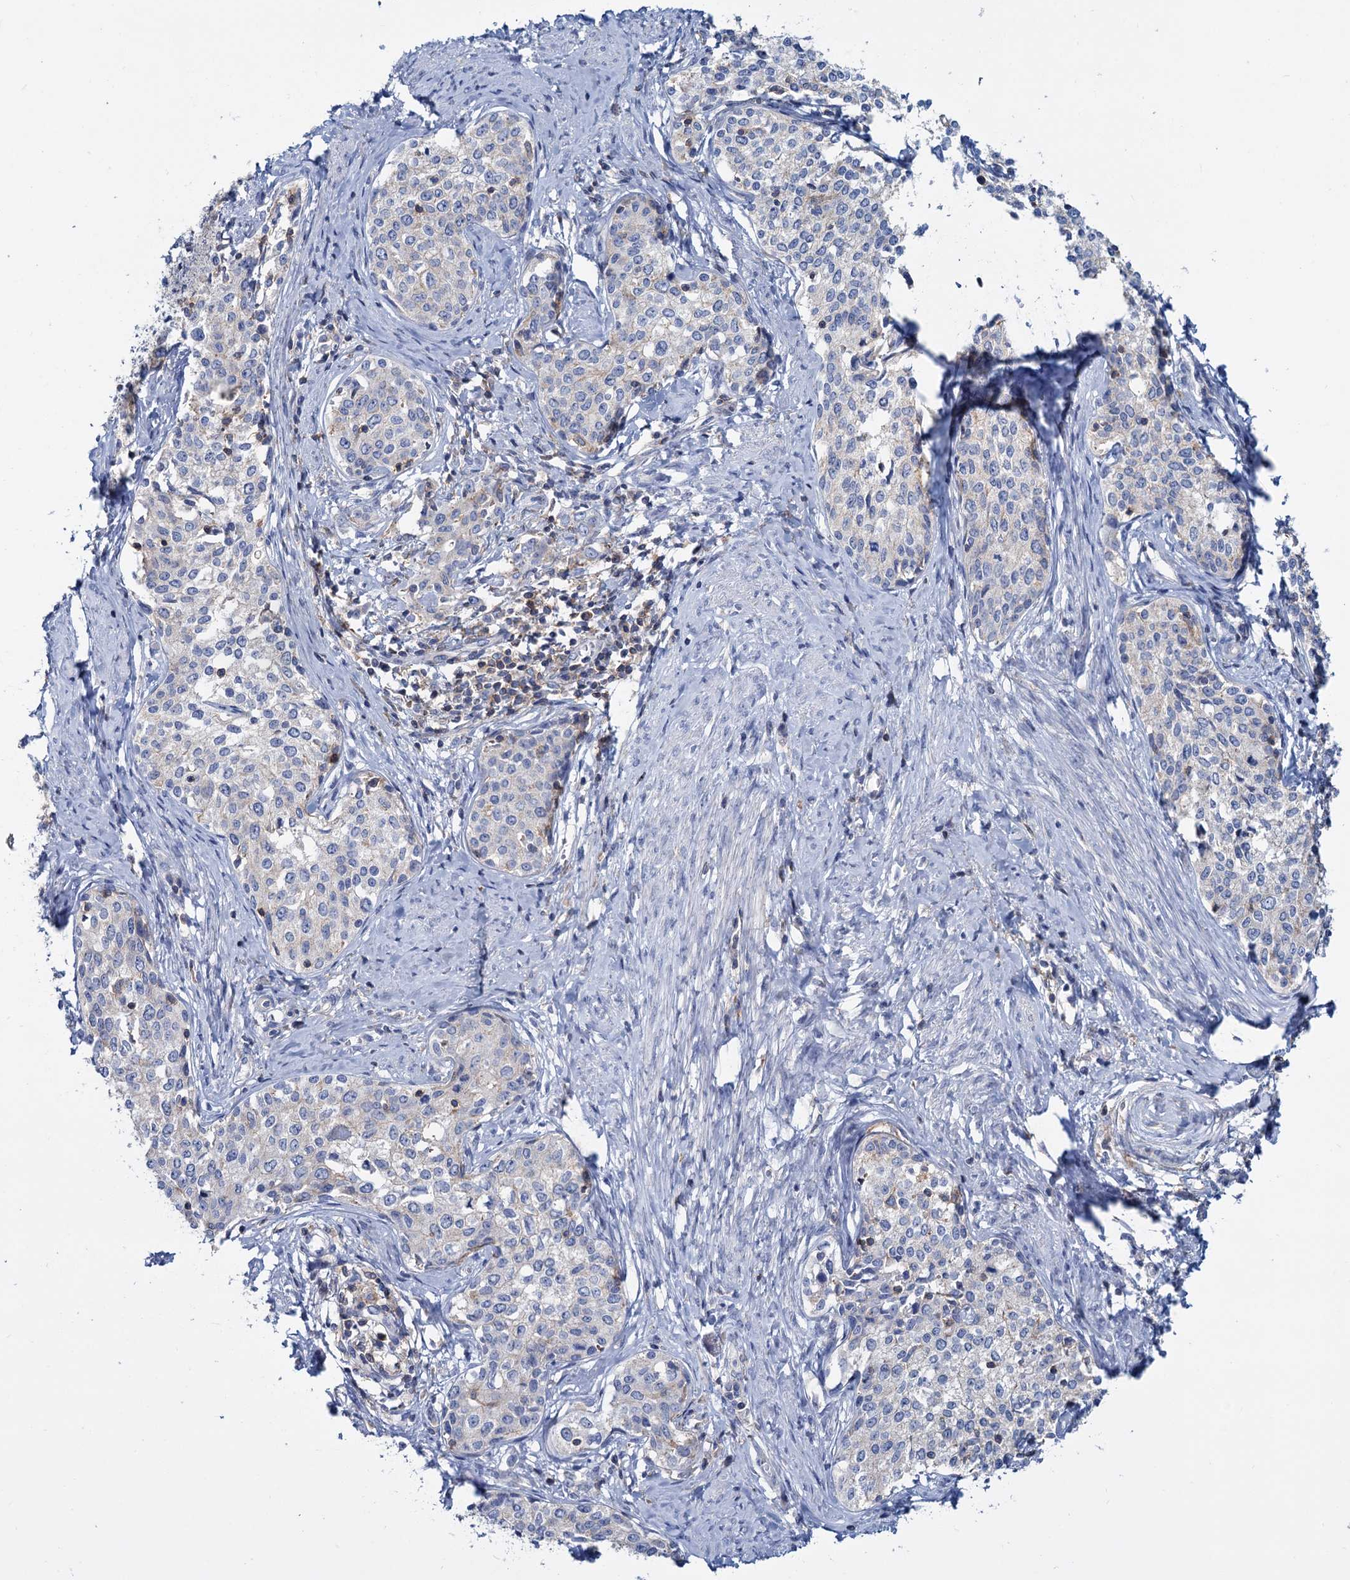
{"staining": {"intensity": "negative", "quantity": "none", "location": "none"}, "tissue": "cervical cancer", "cell_type": "Tumor cells", "image_type": "cancer", "snomed": [{"axis": "morphology", "description": "Squamous cell carcinoma, NOS"}, {"axis": "morphology", "description": "Adenocarcinoma, NOS"}, {"axis": "topography", "description": "Cervix"}], "caption": "High magnification brightfield microscopy of adenocarcinoma (cervical) stained with DAB (3,3'-diaminobenzidine) (brown) and counterstained with hematoxylin (blue): tumor cells show no significant expression.", "gene": "LRCH4", "patient": {"sex": "female", "age": 52}}